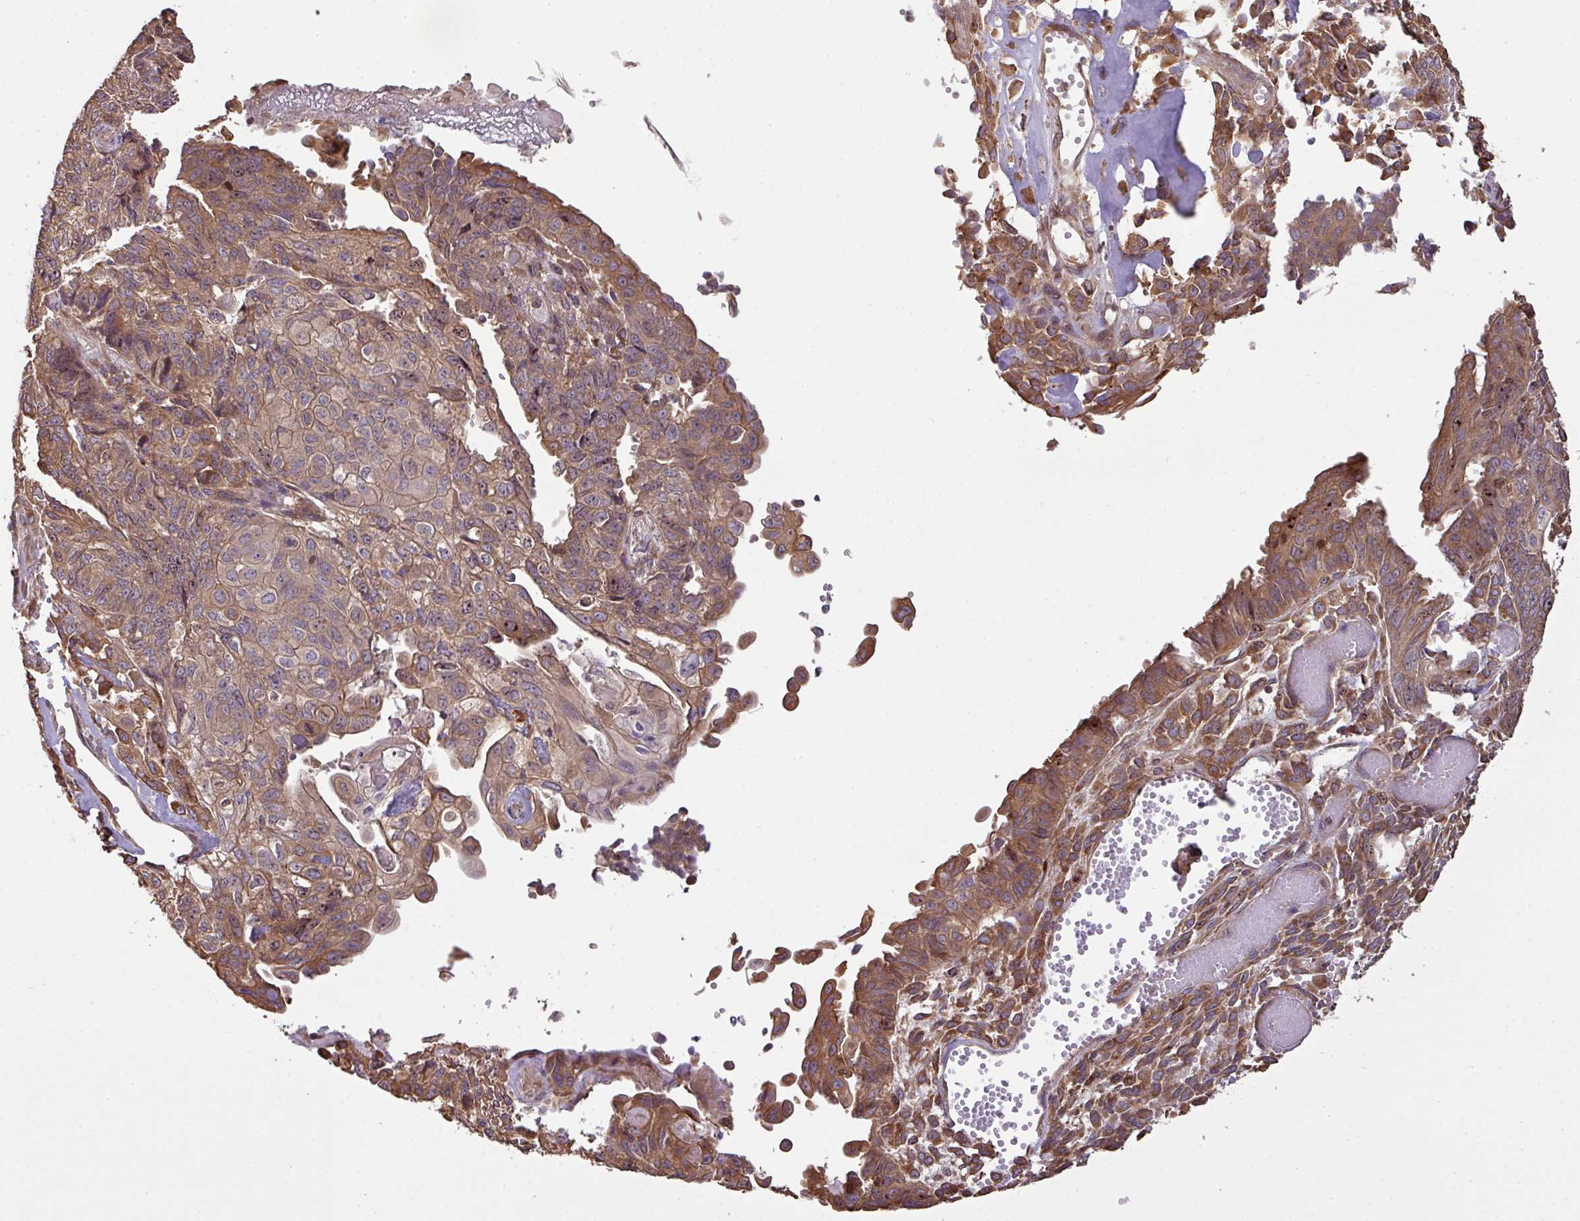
{"staining": {"intensity": "moderate", "quantity": ">75%", "location": "cytoplasmic/membranous,nuclear"}, "tissue": "endometrial cancer", "cell_type": "Tumor cells", "image_type": "cancer", "snomed": [{"axis": "morphology", "description": "Adenocarcinoma, NOS"}, {"axis": "topography", "description": "Endometrium"}], "caption": "Endometrial adenocarcinoma stained with a brown dye reveals moderate cytoplasmic/membranous and nuclear positive positivity in about >75% of tumor cells.", "gene": "VENTX", "patient": {"sex": "female", "age": 32}}